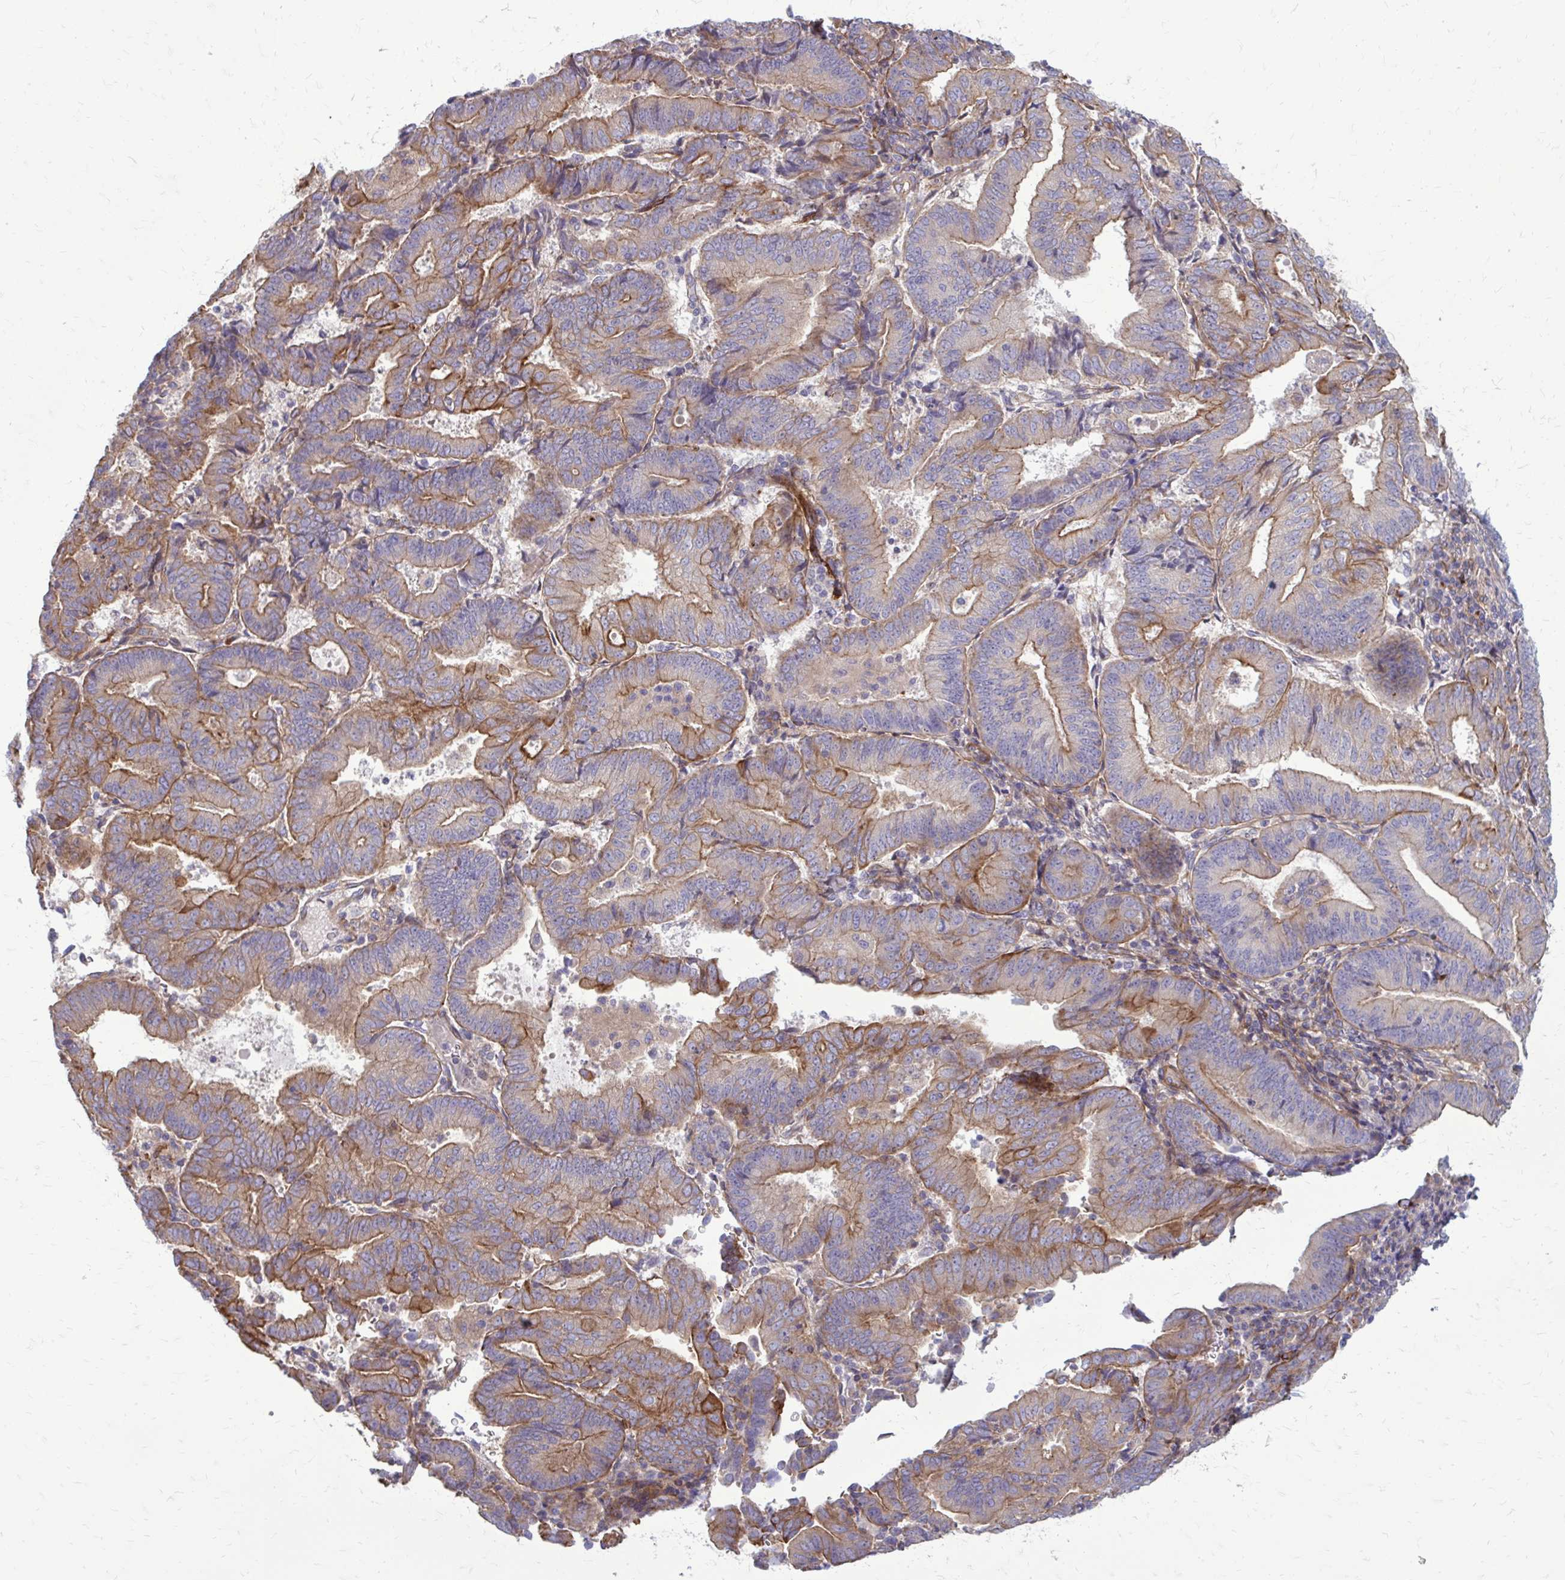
{"staining": {"intensity": "moderate", "quantity": "25%-75%", "location": "cytoplasmic/membranous"}, "tissue": "endometrial cancer", "cell_type": "Tumor cells", "image_type": "cancer", "snomed": [{"axis": "morphology", "description": "Adenocarcinoma, NOS"}, {"axis": "topography", "description": "Endometrium"}], "caption": "Human adenocarcinoma (endometrial) stained for a protein (brown) displays moderate cytoplasmic/membranous positive staining in about 25%-75% of tumor cells.", "gene": "FAP", "patient": {"sex": "female", "age": 70}}